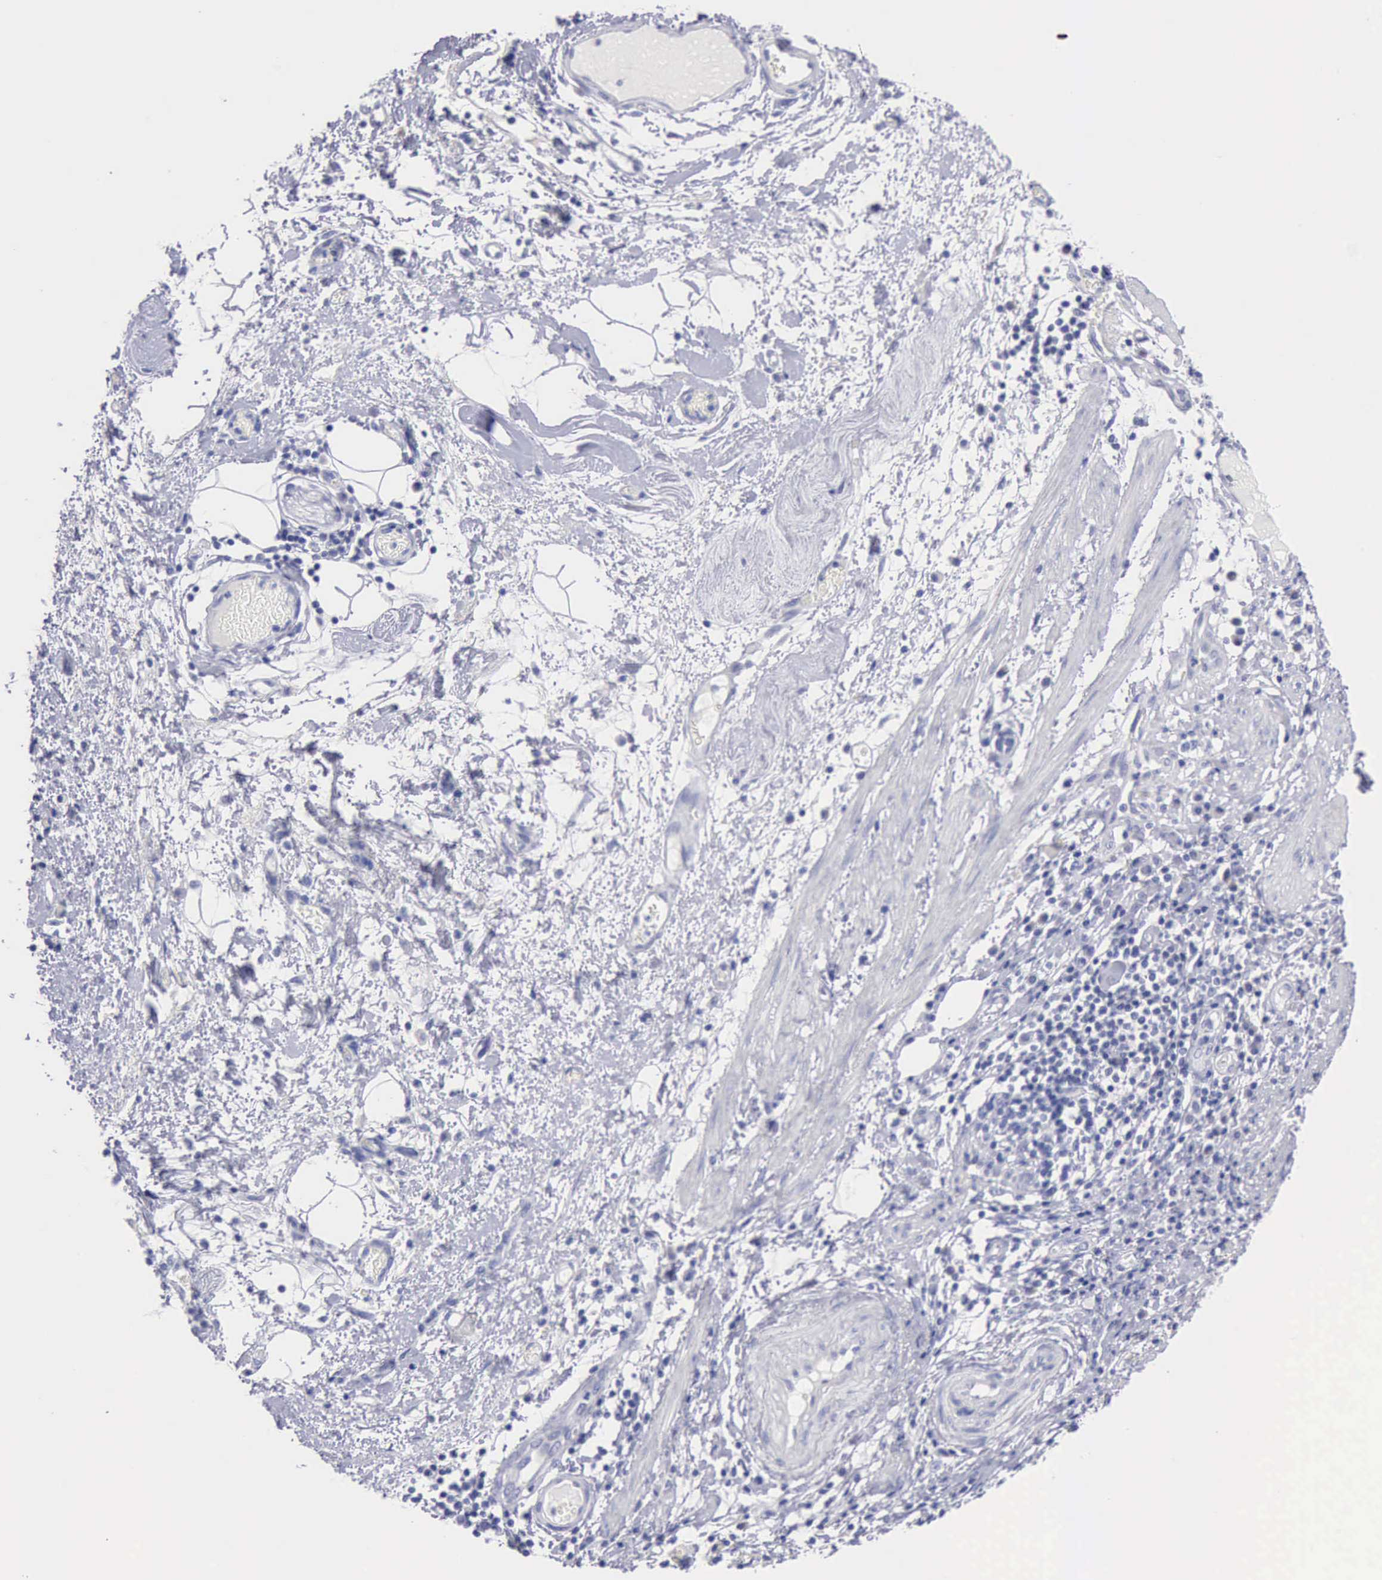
{"staining": {"intensity": "negative", "quantity": "none", "location": "none"}, "tissue": "stomach cancer", "cell_type": "Tumor cells", "image_type": "cancer", "snomed": [{"axis": "morphology", "description": "Adenocarcinoma, NOS"}, {"axis": "topography", "description": "Stomach, lower"}], "caption": "The immunohistochemistry histopathology image has no significant expression in tumor cells of stomach cancer tissue. (Stains: DAB IHC with hematoxylin counter stain, Microscopy: brightfield microscopy at high magnification).", "gene": "ANGEL1", "patient": {"sex": "female", "age": 86}}